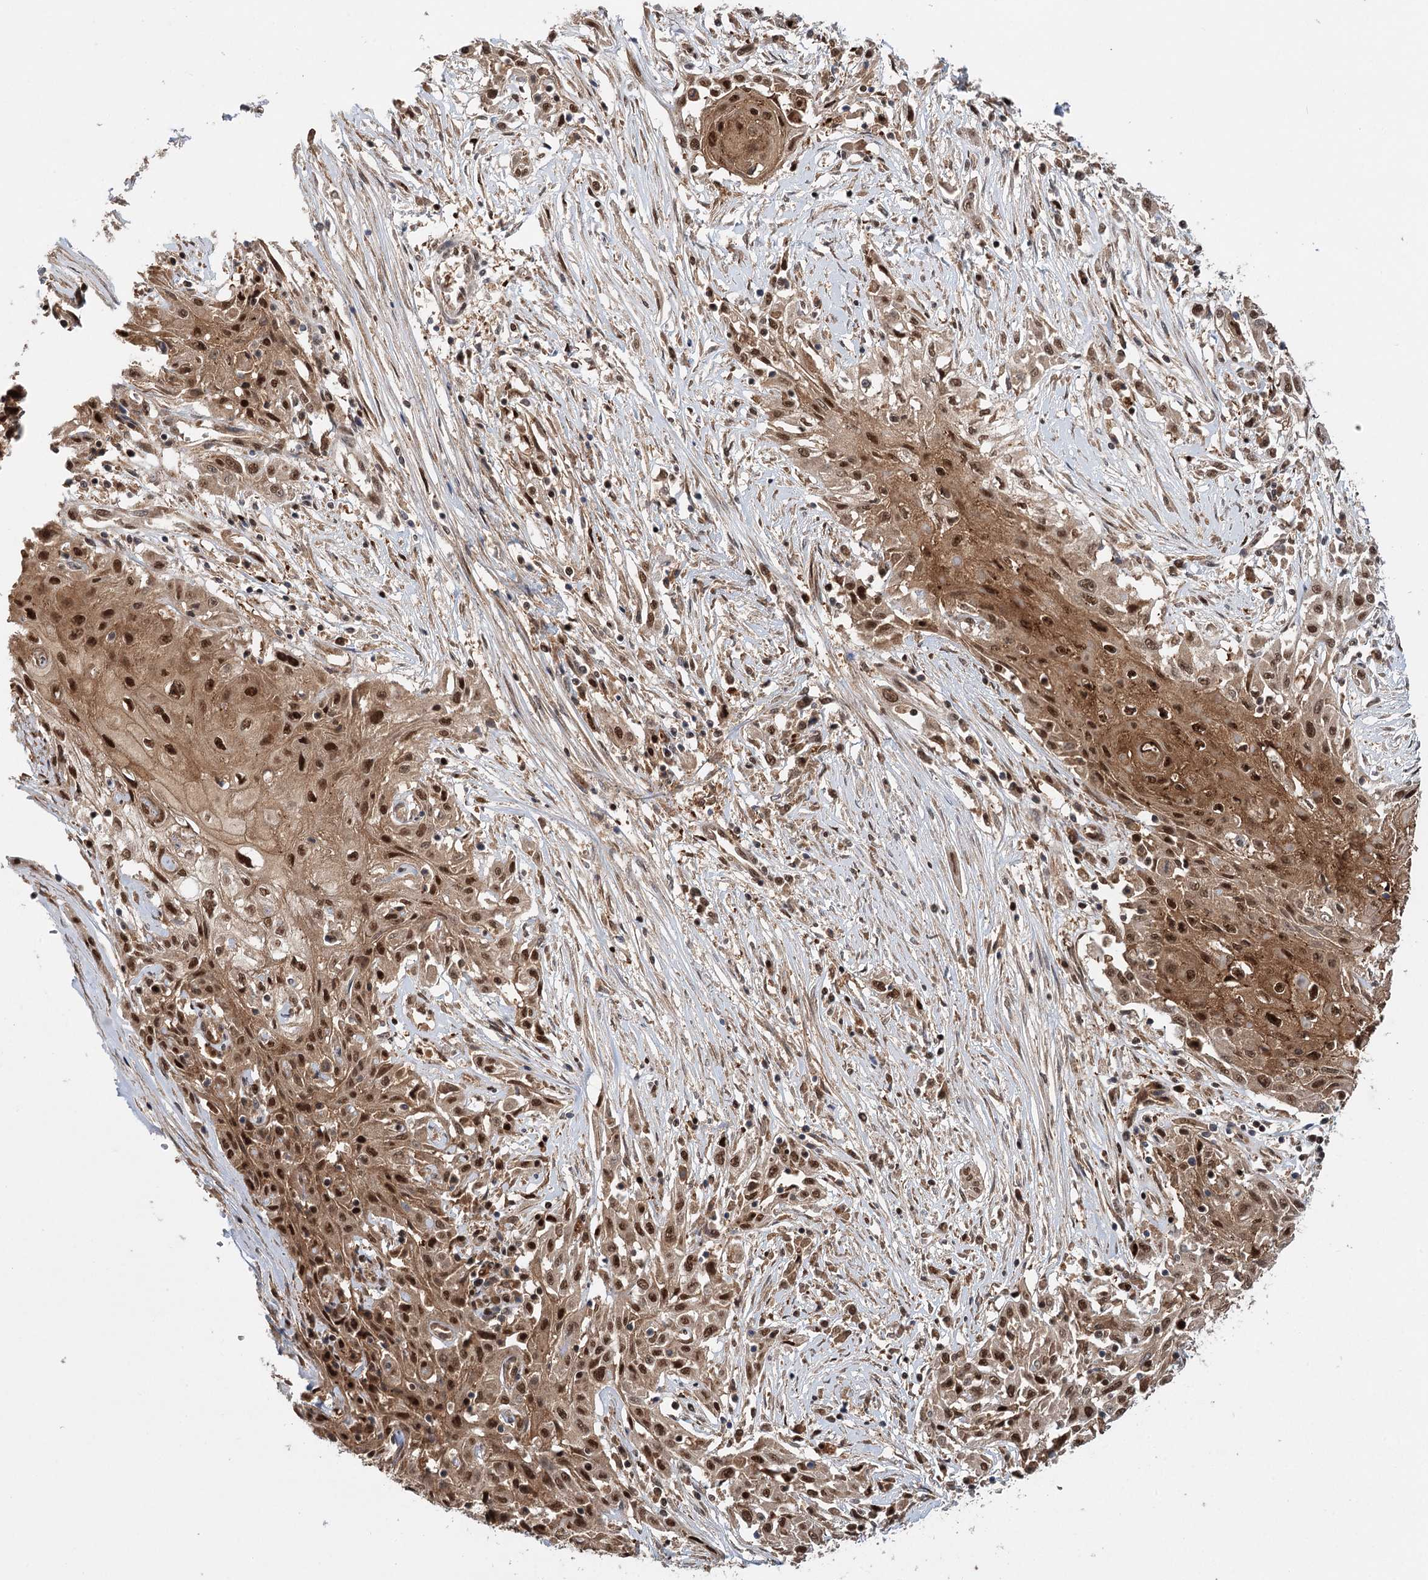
{"staining": {"intensity": "moderate", "quantity": ">75%", "location": "cytoplasmic/membranous,nuclear"}, "tissue": "skin cancer", "cell_type": "Tumor cells", "image_type": "cancer", "snomed": [{"axis": "morphology", "description": "Squamous cell carcinoma, NOS"}, {"axis": "morphology", "description": "Squamous cell carcinoma, metastatic, NOS"}, {"axis": "topography", "description": "Skin"}, {"axis": "topography", "description": "Lymph node"}], "caption": "Protein staining demonstrates moderate cytoplasmic/membranous and nuclear expression in approximately >75% of tumor cells in skin cancer.", "gene": "N6AMT1", "patient": {"sex": "male", "age": 75}}